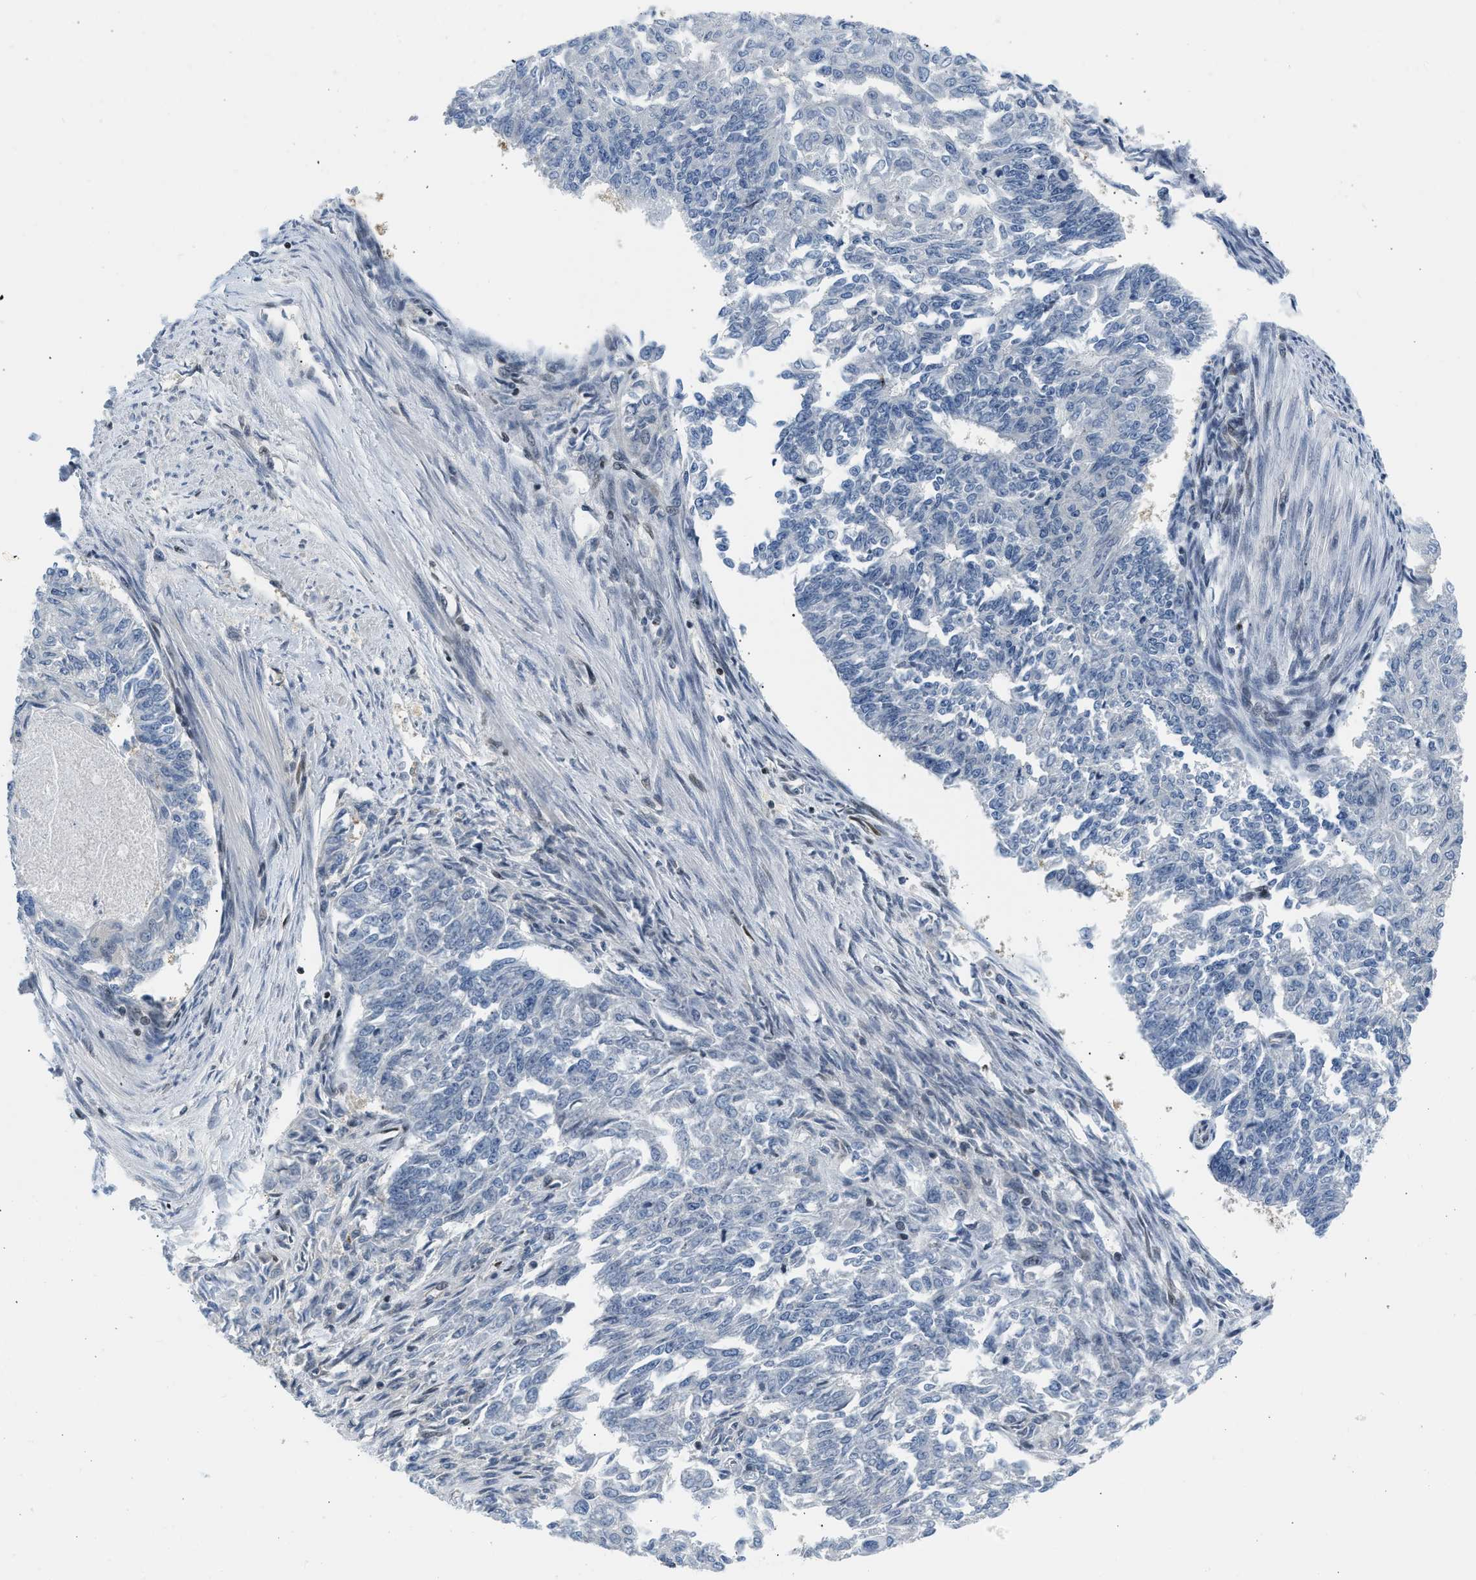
{"staining": {"intensity": "negative", "quantity": "none", "location": "none"}, "tissue": "endometrial cancer", "cell_type": "Tumor cells", "image_type": "cancer", "snomed": [{"axis": "morphology", "description": "Adenocarcinoma, NOS"}, {"axis": "topography", "description": "Endometrium"}], "caption": "Human endometrial cancer (adenocarcinoma) stained for a protein using immunohistochemistry displays no positivity in tumor cells.", "gene": "OLIG3", "patient": {"sex": "female", "age": 32}}